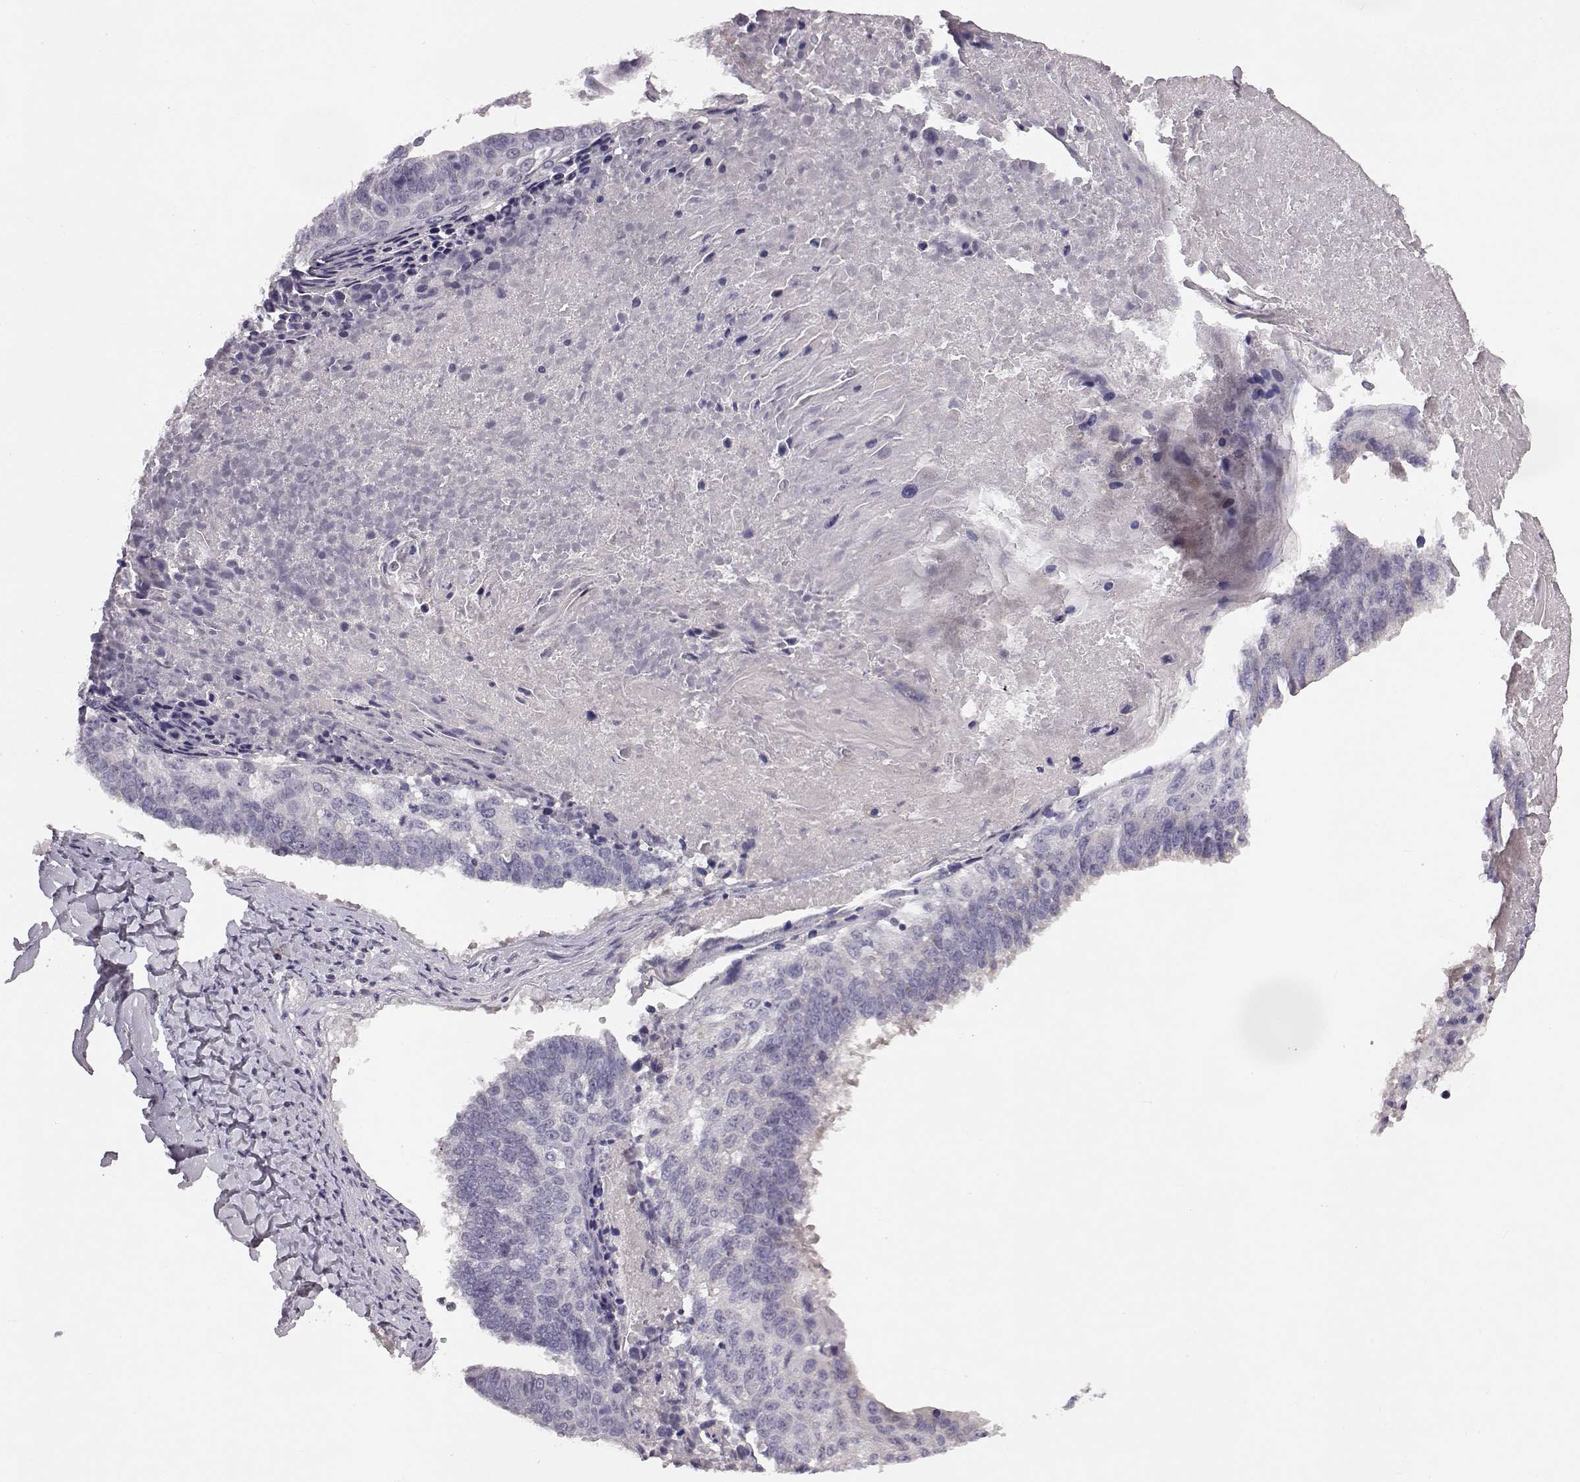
{"staining": {"intensity": "negative", "quantity": "none", "location": "none"}, "tissue": "lung cancer", "cell_type": "Tumor cells", "image_type": "cancer", "snomed": [{"axis": "morphology", "description": "Squamous cell carcinoma, NOS"}, {"axis": "topography", "description": "Lung"}], "caption": "A micrograph of human lung cancer is negative for staining in tumor cells.", "gene": "SPAG17", "patient": {"sex": "male", "age": 73}}